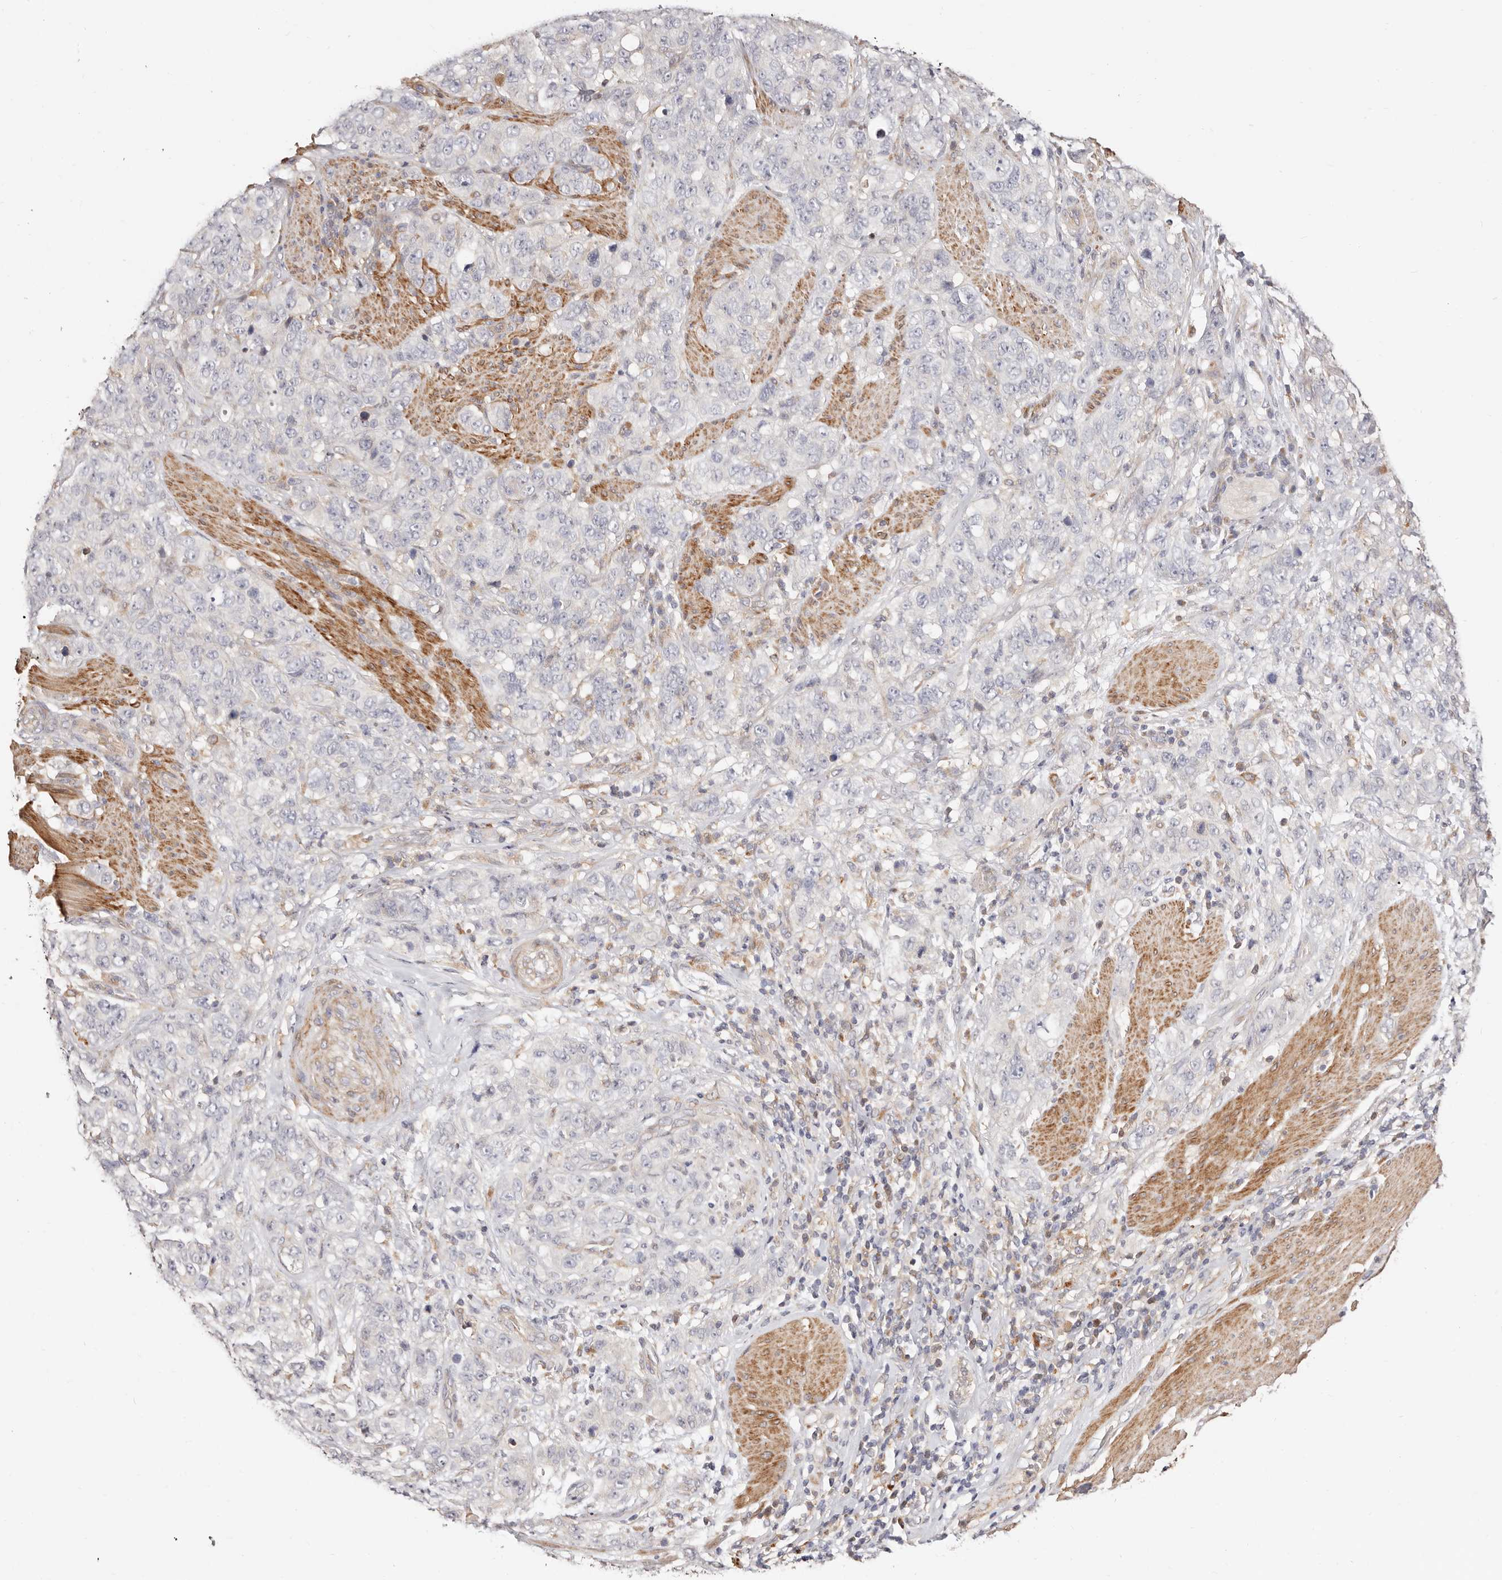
{"staining": {"intensity": "negative", "quantity": "none", "location": "none"}, "tissue": "stomach cancer", "cell_type": "Tumor cells", "image_type": "cancer", "snomed": [{"axis": "morphology", "description": "Adenocarcinoma, NOS"}, {"axis": "topography", "description": "Stomach"}], "caption": "This micrograph is of adenocarcinoma (stomach) stained with immunohistochemistry to label a protein in brown with the nuclei are counter-stained blue. There is no staining in tumor cells. Nuclei are stained in blue.", "gene": "MAPK1", "patient": {"sex": "male", "age": 48}}